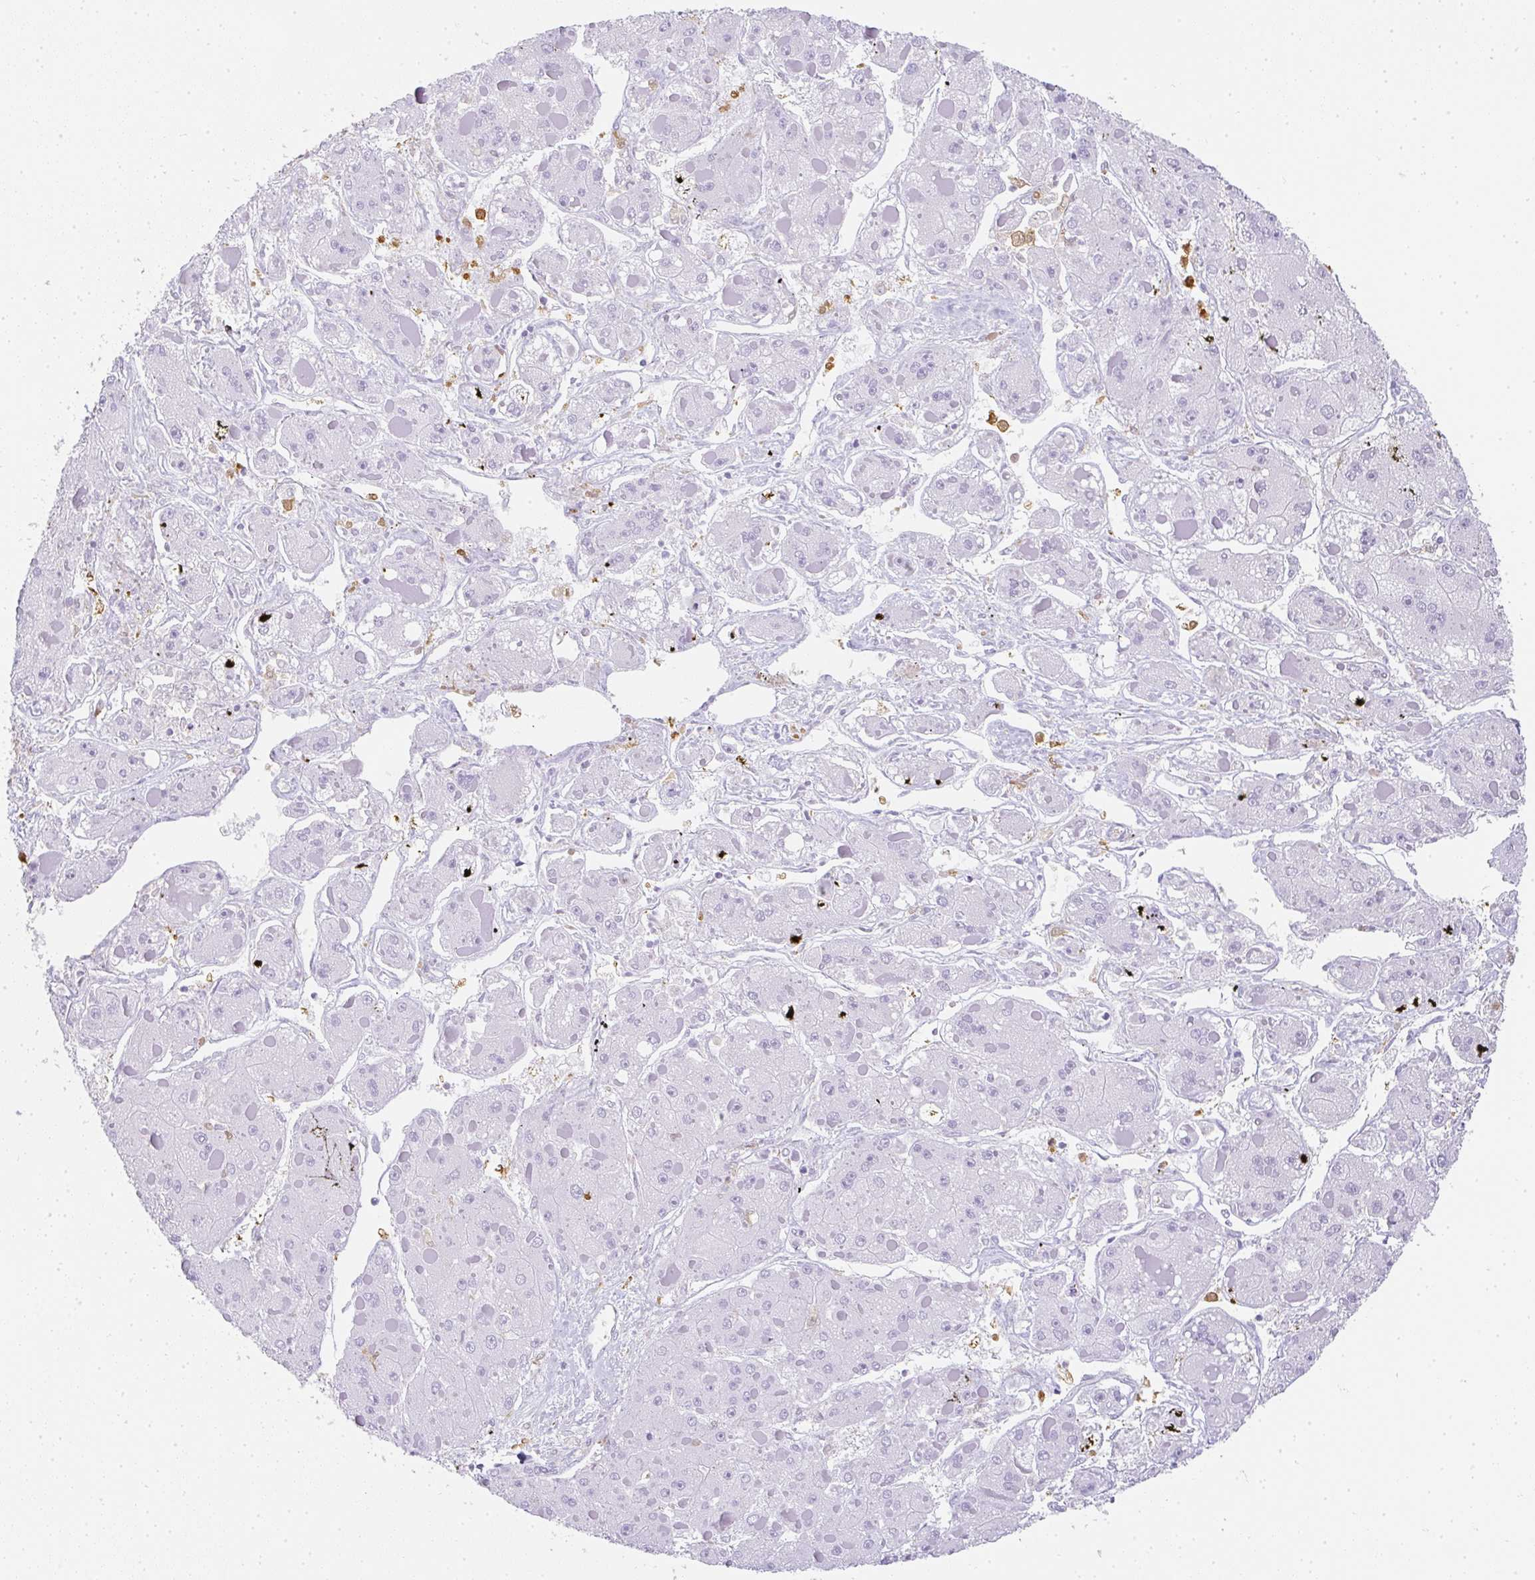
{"staining": {"intensity": "negative", "quantity": "none", "location": "none"}, "tissue": "liver cancer", "cell_type": "Tumor cells", "image_type": "cancer", "snomed": [{"axis": "morphology", "description": "Carcinoma, Hepatocellular, NOS"}, {"axis": "topography", "description": "Liver"}], "caption": "High magnification brightfield microscopy of liver cancer stained with DAB (3,3'-diaminobenzidine) (brown) and counterstained with hematoxylin (blue): tumor cells show no significant staining.", "gene": "HK3", "patient": {"sex": "female", "age": 73}}